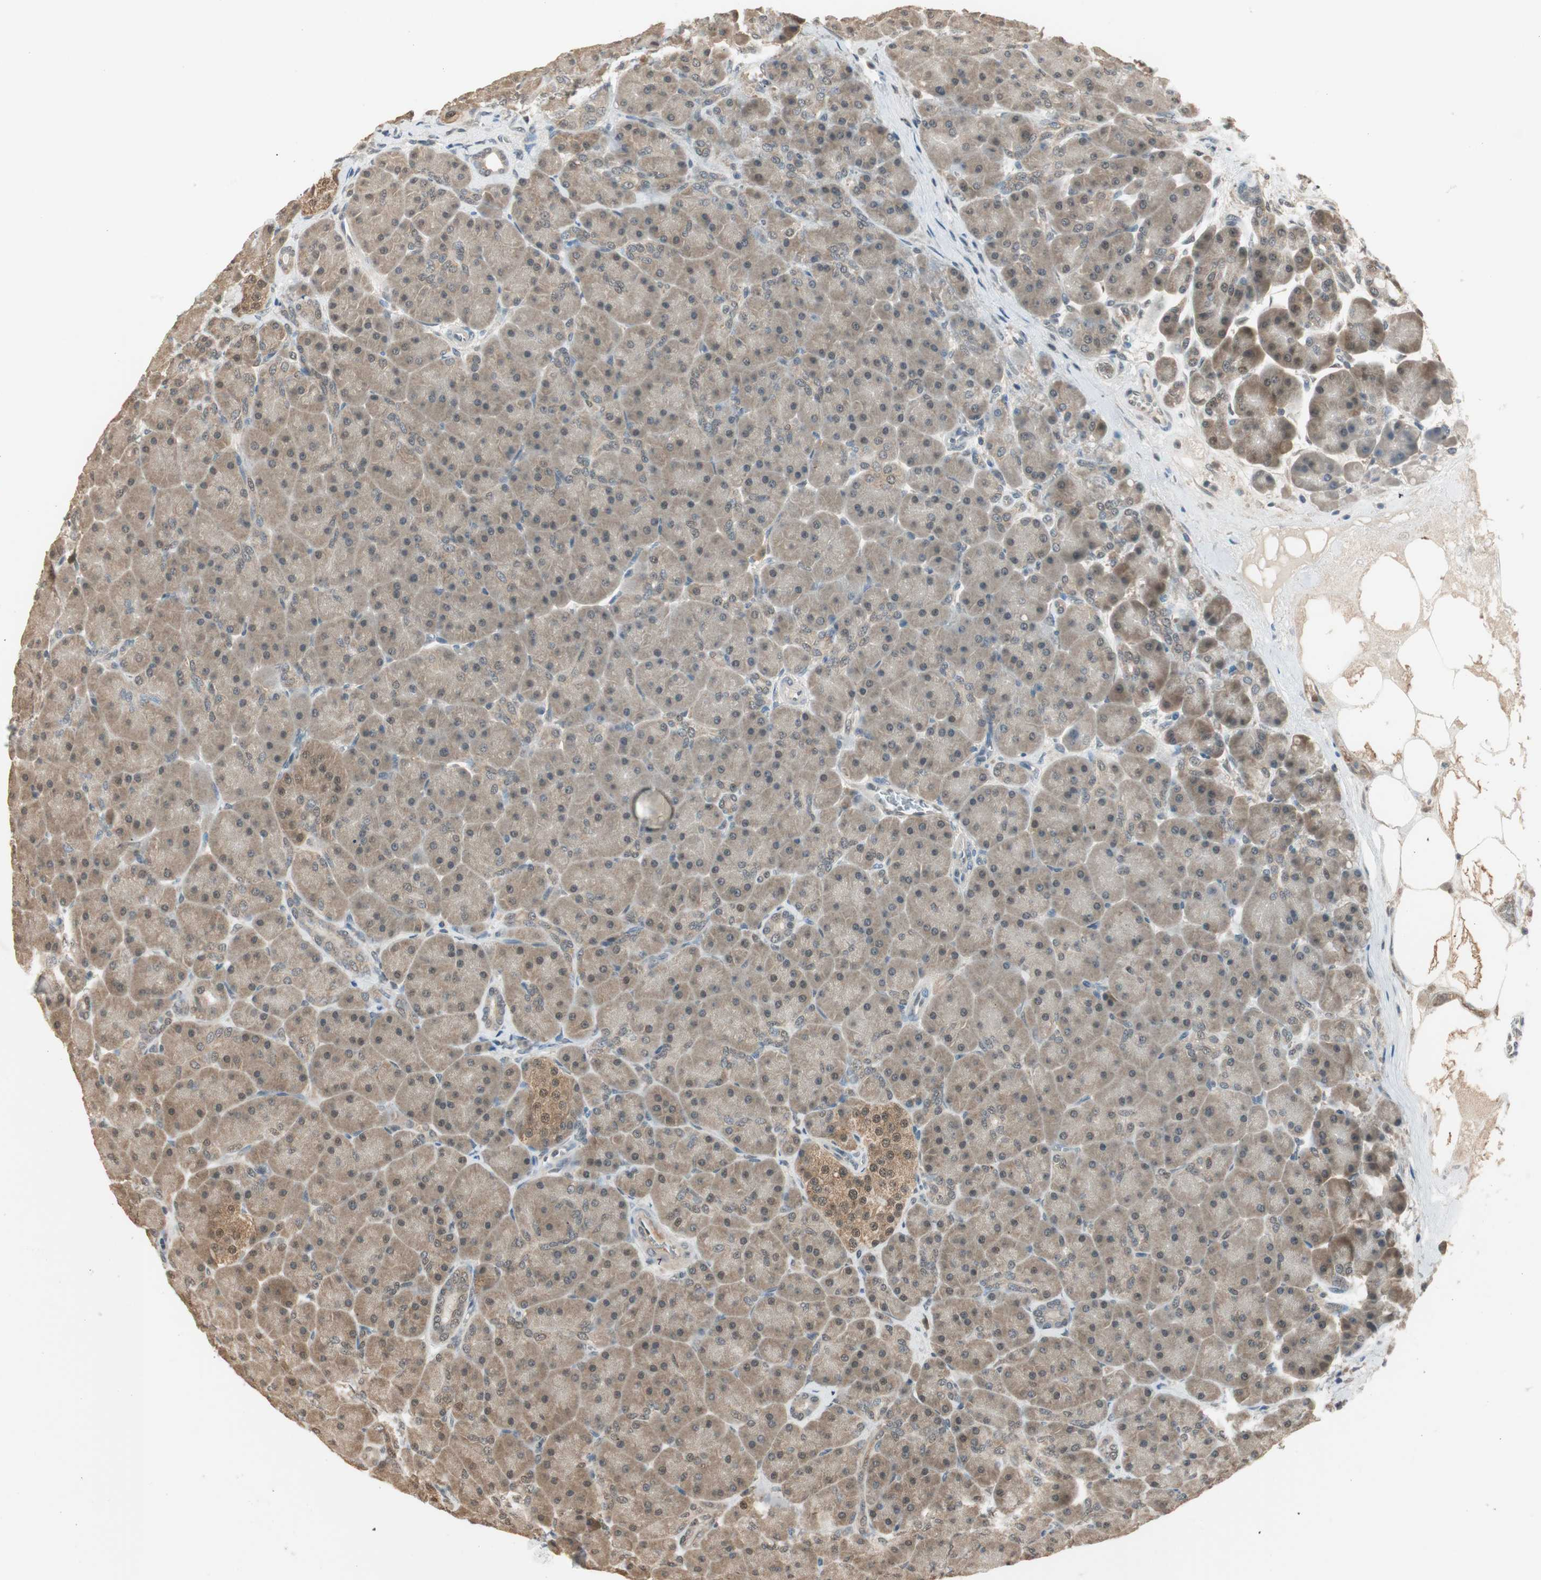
{"staining": {"intensity": "weak", "quantity": ">75%", "location": "cytoplasmic/membranous"}, "tissue": "pancreas", "cell_type": "Exocrine glandular cells", "image_type": "normal", "snomed": [{"axis": "morphology", "description": "Normal tissue, NOS"}, {"axis": "topography", "description": "Pancreas"}], "caption": "A low amount of weak cytoplasmic/membranous positivity is present in about >75% of exocrine glandular cells in normal pancreas. Using DAB (3,3'-diaminobenzidine) (brown) and hematoxylin (blue) stains, captured at high magnification using brightfield microscopy.", "gene": "USP5", "patient": {"sex": "male", "age": 66}}